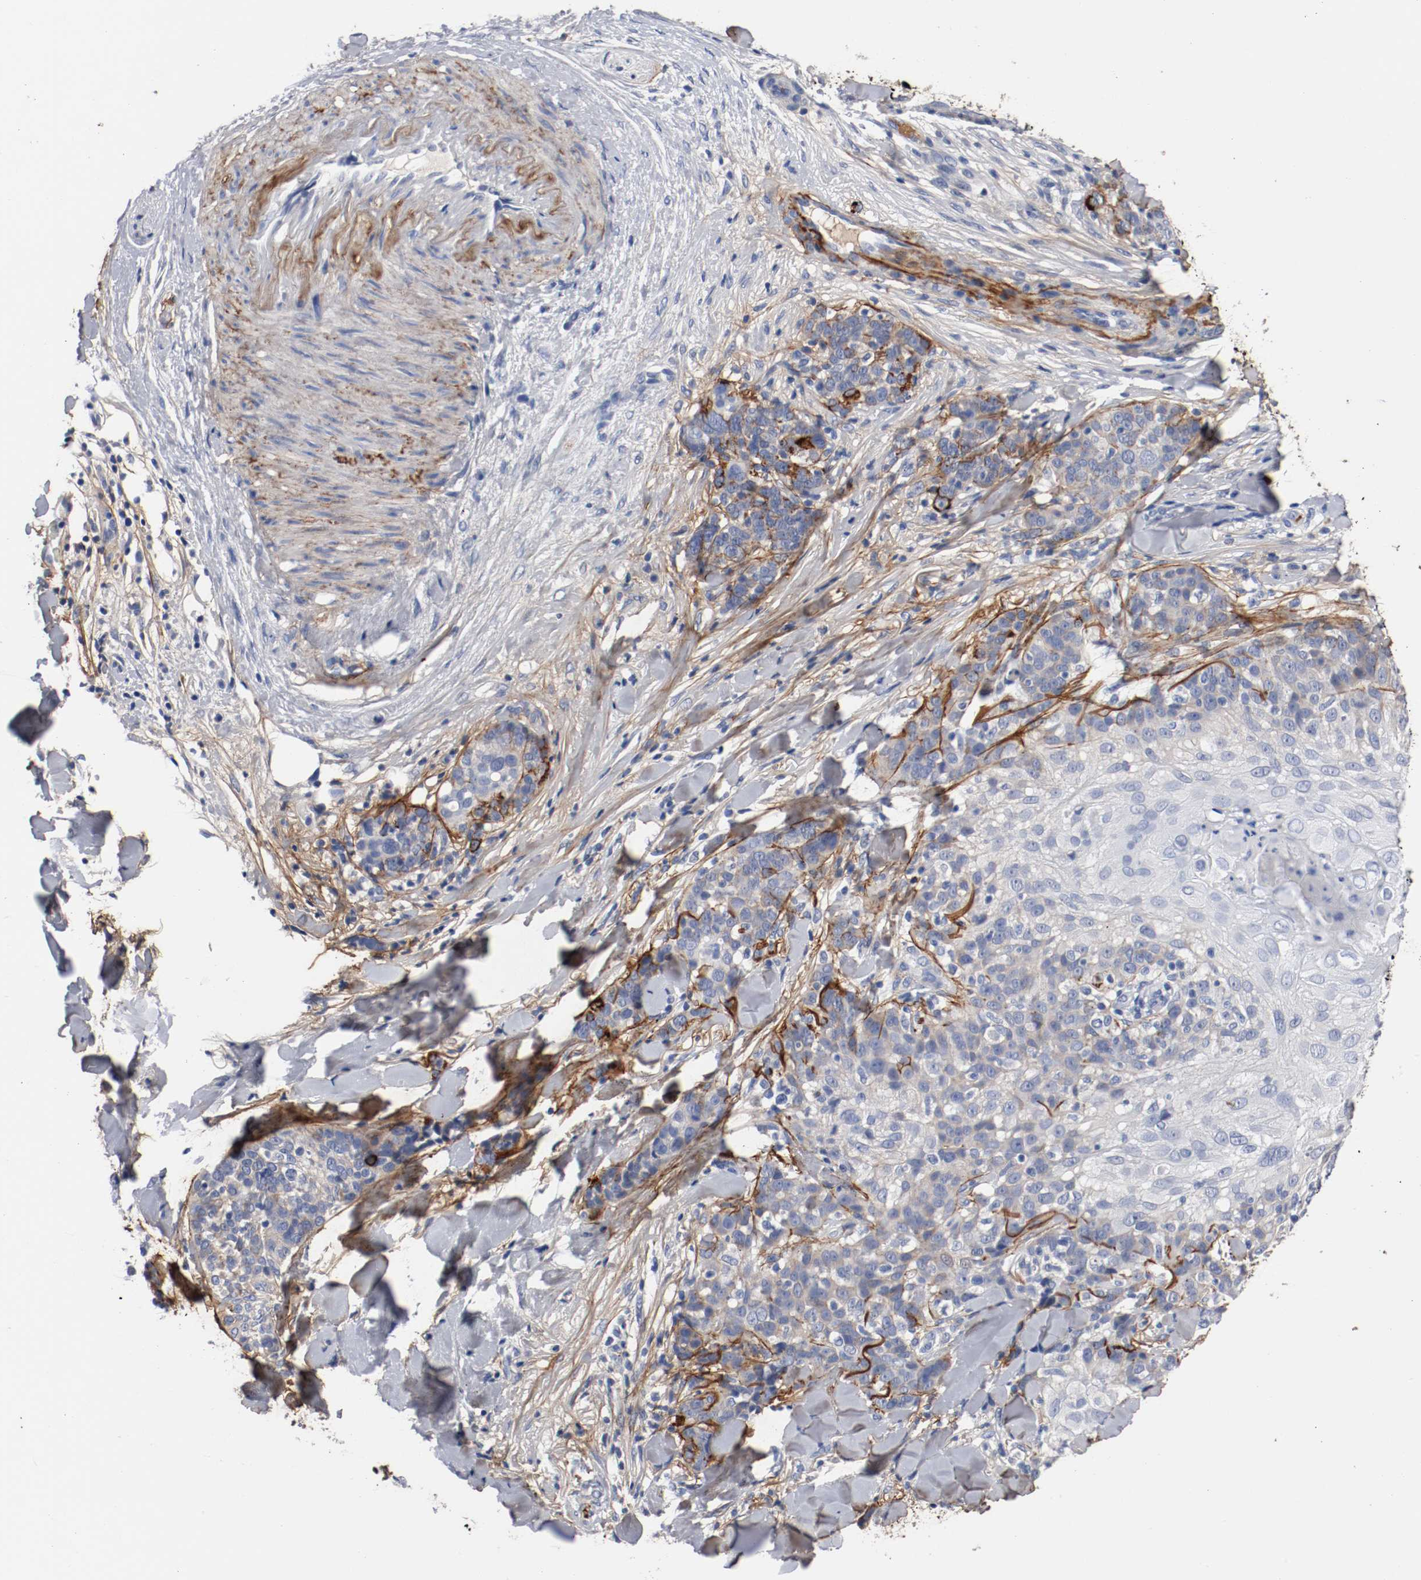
{"staining": {"intensity": "weak", "quantity": "25%-75%", "location": "cytoplasmic/membranous"}, "tissue": "skin cancer", "cell_type": "Tumor cells", "image_type": "cancer", "snomed": [{"axis": "morphology", "description": "Normal tissue, NOS"}, {"axis": "morphology", "description": "Squamous cell carcinoma, NOS"}, {"axis": "topography", "description": "Skin"}], "caption": "Approximately 25%-75% of tumor cells in squamous cell carcinoma (skin) reveal weak cytoplasmic/membranous protein expression as visualized by brown immunohistochemical staining.", "gene": "TNC", "patient": {"sex": "female", "age": 83}}